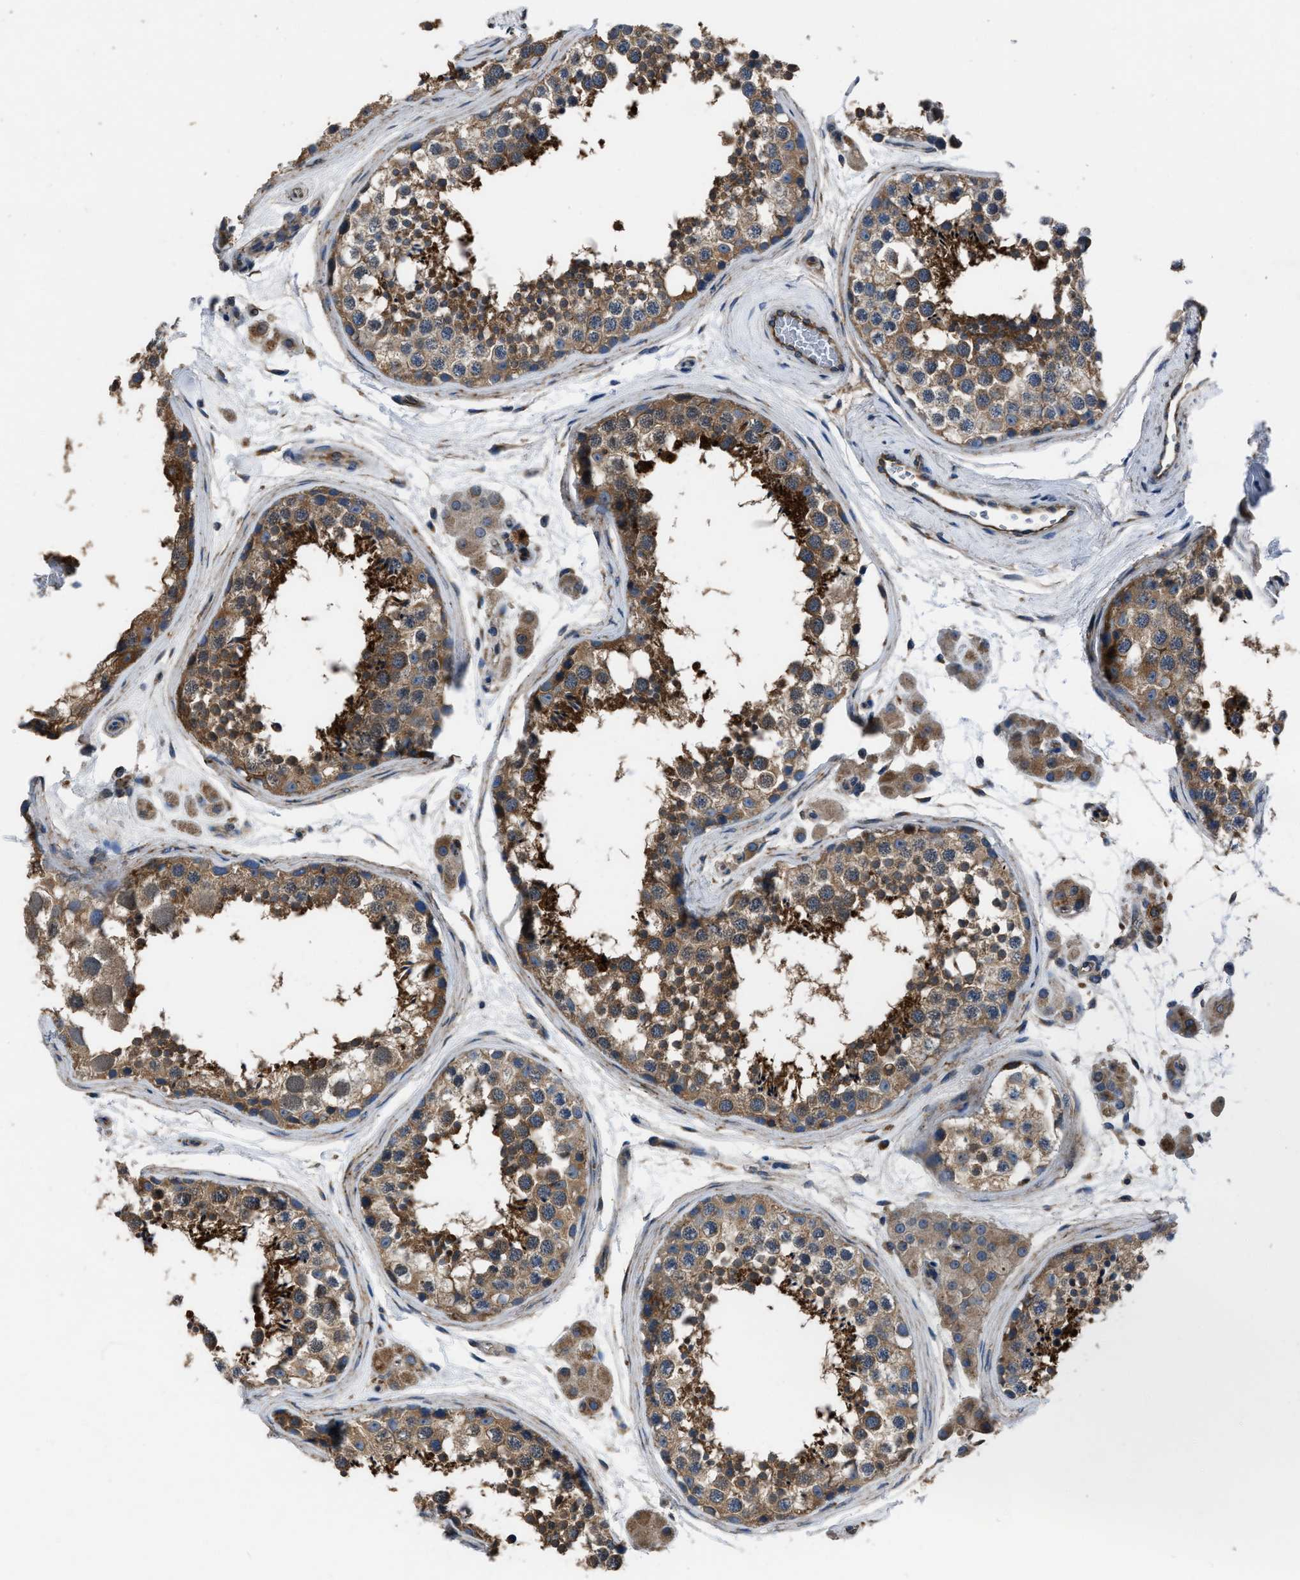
{"staining": {"intensity": "moderate", "quantity": ">75%", "location": "cytoplasmic/membranous"}, "tissue": "testis", "cell_type": "Cells in seminiferous ducts", "image_type": "normal", "snomed": [{"axis": "morphology", "description": "Normal tissue, NOS"}, {"axis": "topography", "description": "Testis"}], "caption": "Protein staining exhibits moderate cytoplasmic/membranous positivity in approximately >75% of cells in seminiferous ducts in benign testis.", "gene": "ANGPT1", "patient": {"sex": "male", "age": 56}}